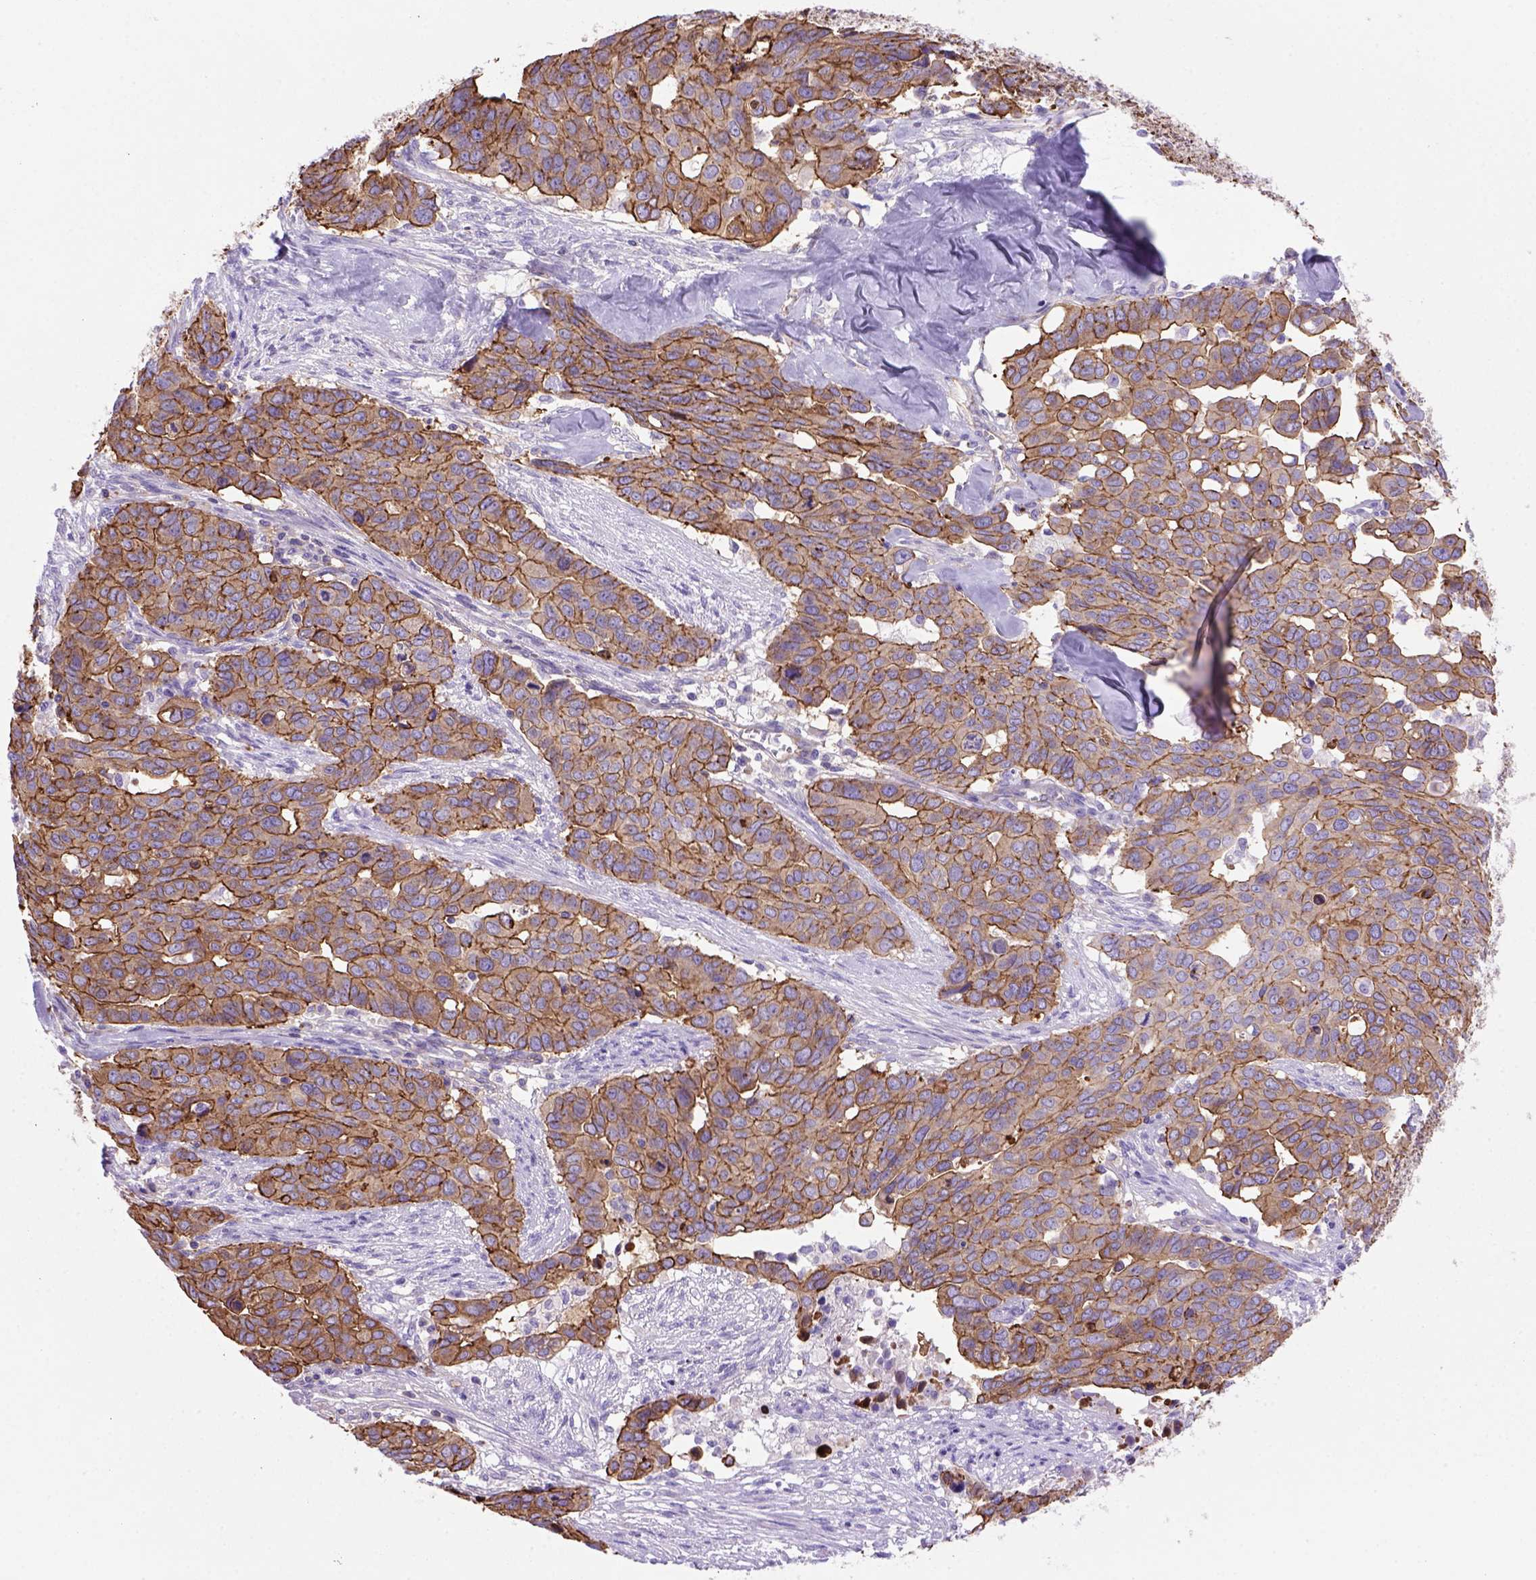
{"staining": {"intensity": "strong", "quantity": ">75%", "location": "cytoplasmic/membranous"}, "tissue": "ovarian cancer", "cell_type": "Tumor cells", "image_type": "cancer", "snomed": [{"axis": "morphology", "description": "Carcinoma, endometroid"}, {"axis": "topography", "description": "Ovary"}], "caption": "A high amount of strong cytoplasmic/membranous staining is seen in approximately >75% of tumor cells in ovarian cancer (endometroid carcinoma) tissue.", "gene": "PEX12", "patient": {"sex": "female", "age": 78}}